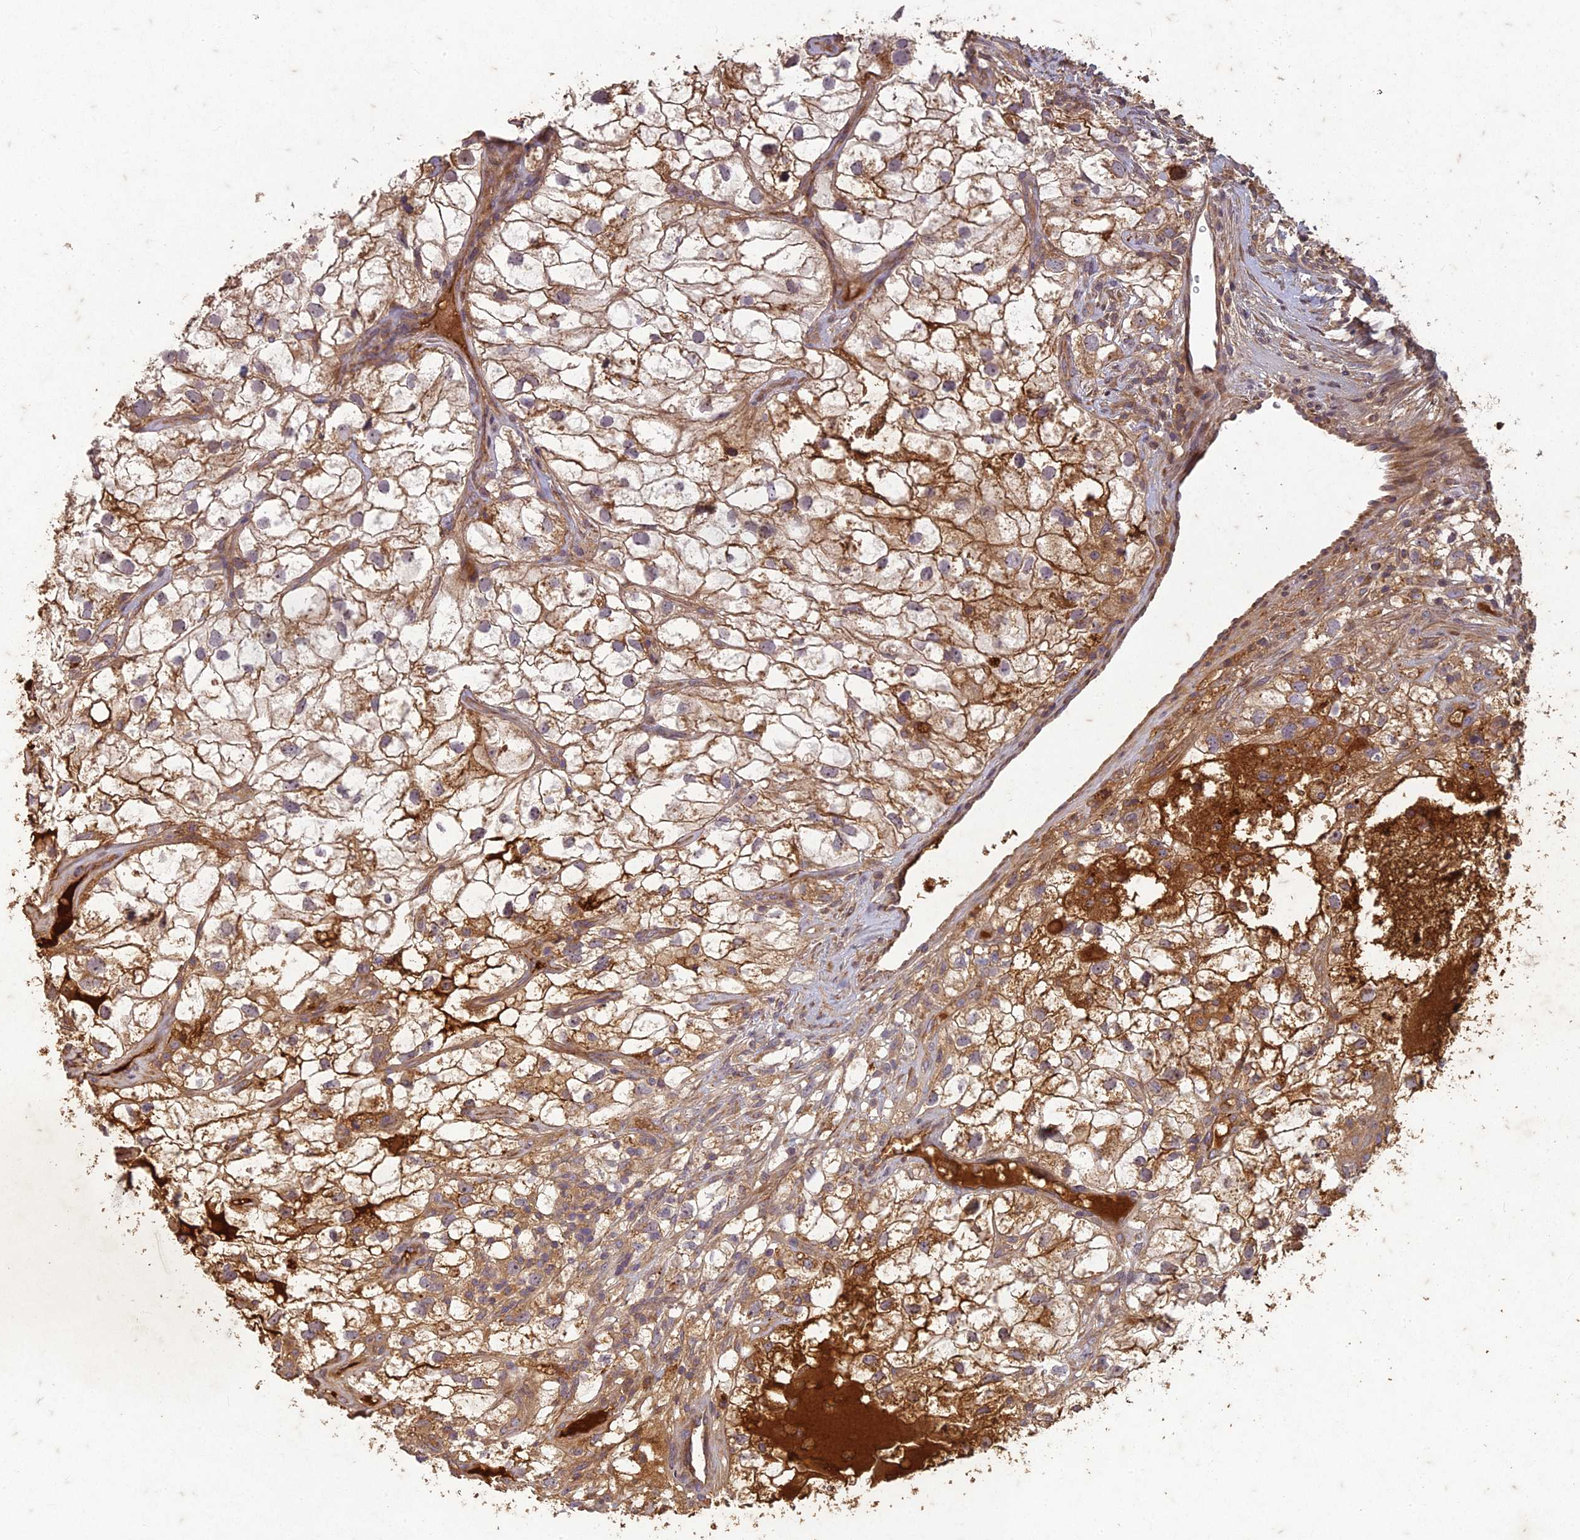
{"staining": {"intensity": "weak", "quantity": ">75%", "location": "cytoplasmic/membranous"}, "tissue": "renal cancer", "cell_type": "Tumor cells", "image_type": "cancer", "snomed": [{"axis": "morphology", "description": "Adenocarcinoma, NOS"}, {"axis": "topography", "description": "Kidney"}], "caption": "Immunohistochemistry (IHC) staining of renal cancer (adenocarcinoma), which exhibits low levels of weak cytoplasmic/membranous expression in approximately >75% of tumor cells indicating weak cytoplasmic/membranous protein expression. The staining was performed using DAB (3,3'-diaminobenzidine) (brown) for protein detection and nuclei were counterstained in hematoxylin (blue).", "gene": "TCF25", "patient": {"sex": "male", "age": 59}}